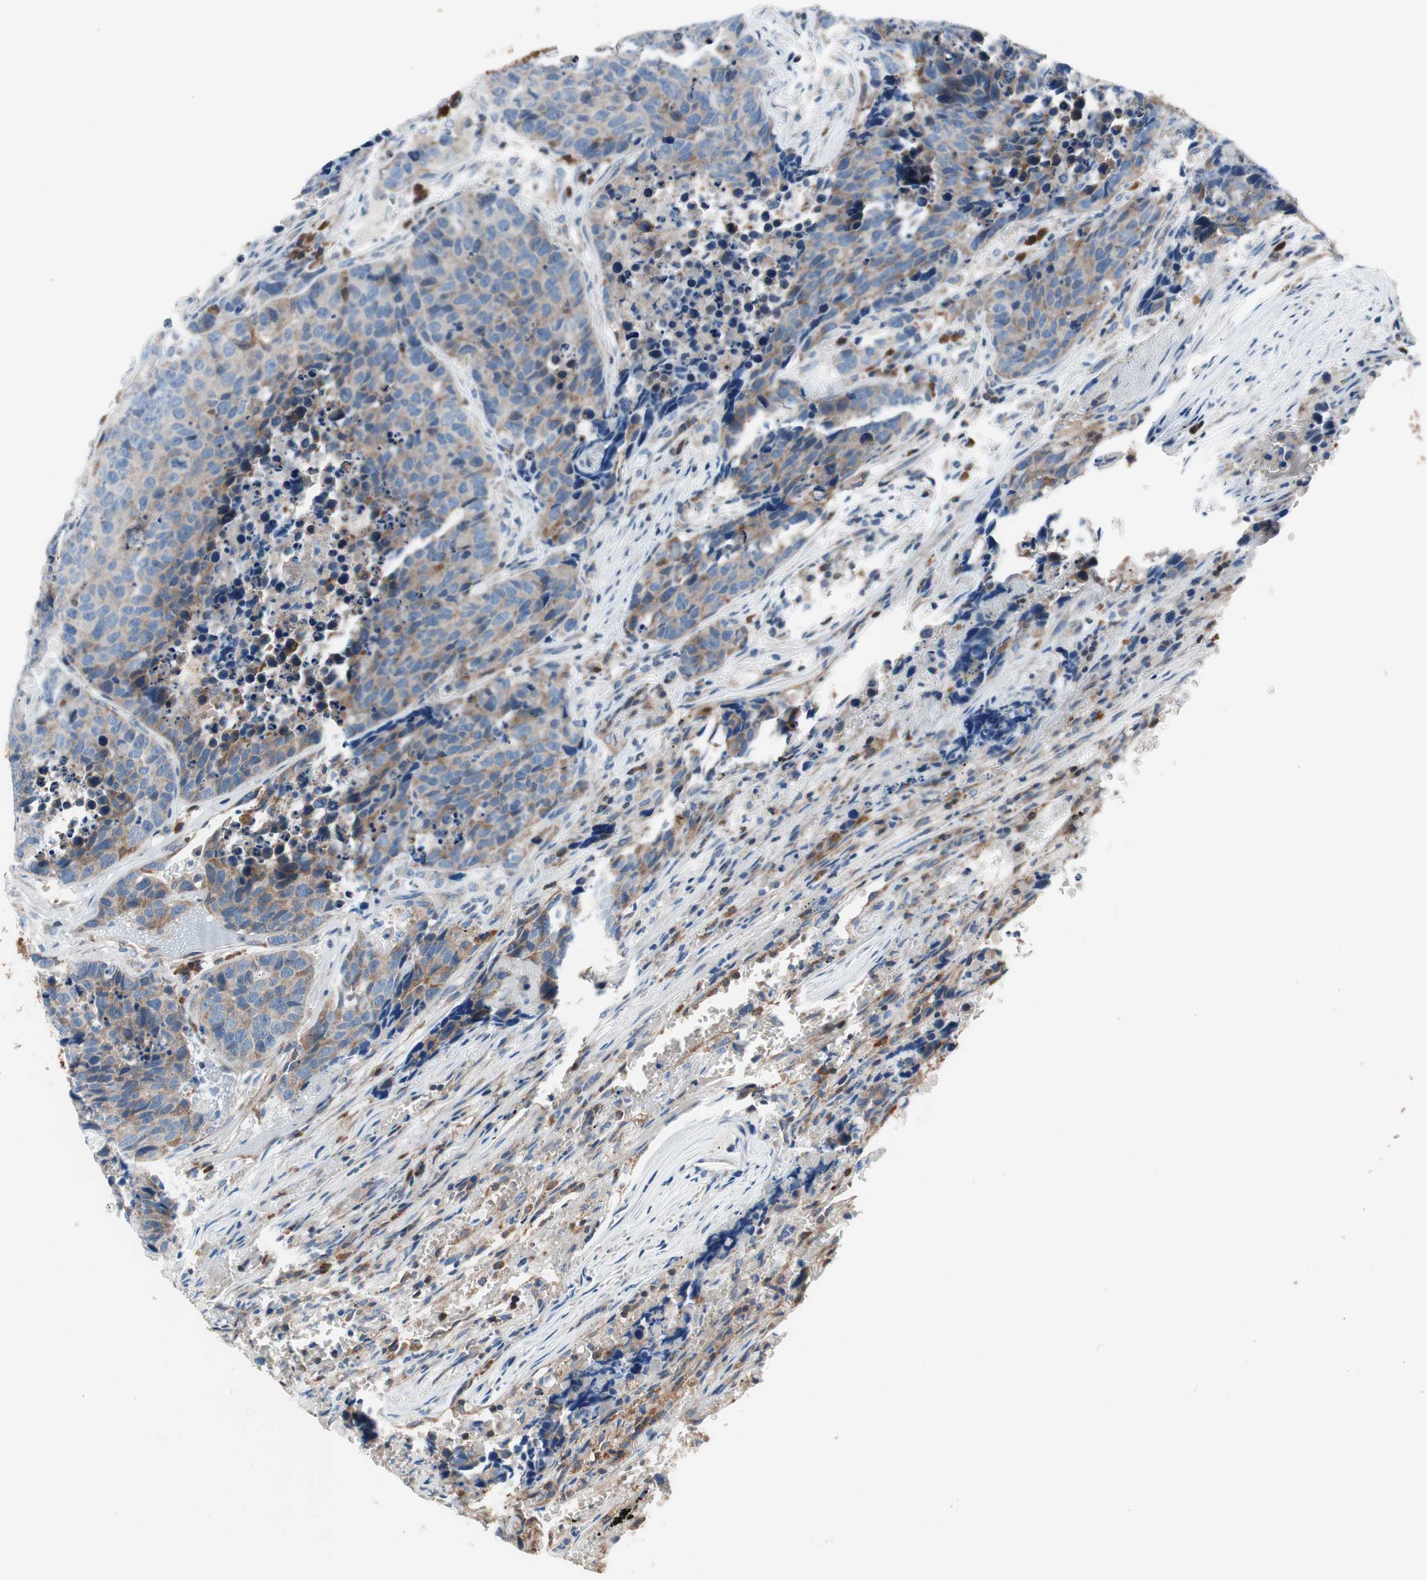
{"staining": {"intensity": "weak", "quantity": "25%-75%", "location": "cytoplasmic/membranous"}, "tissue": "carcinoid", "cell_type": "Tumor cells", "image_type": "cancer", "snomed": [{"axis": "morphology", "description": "Carcinoid, malignant, NOS"}, {"axis": "topography", "description": "Lung"}], "caption": "Immunohistochemistry (IHC) (DAB) staining of human carcinoid displays weak cytoplasmic/membranous protein positivity in approximately 25%-75% of tumor cells. The protein of interest is stained brown, and the nuclei are stained in blue (DAB (3,3'-diaminobenzidine) IHC with brightfield microscopy, high magnification).", "gene": "PRDX2", "patient": {"sex": "male", "age": 60}}